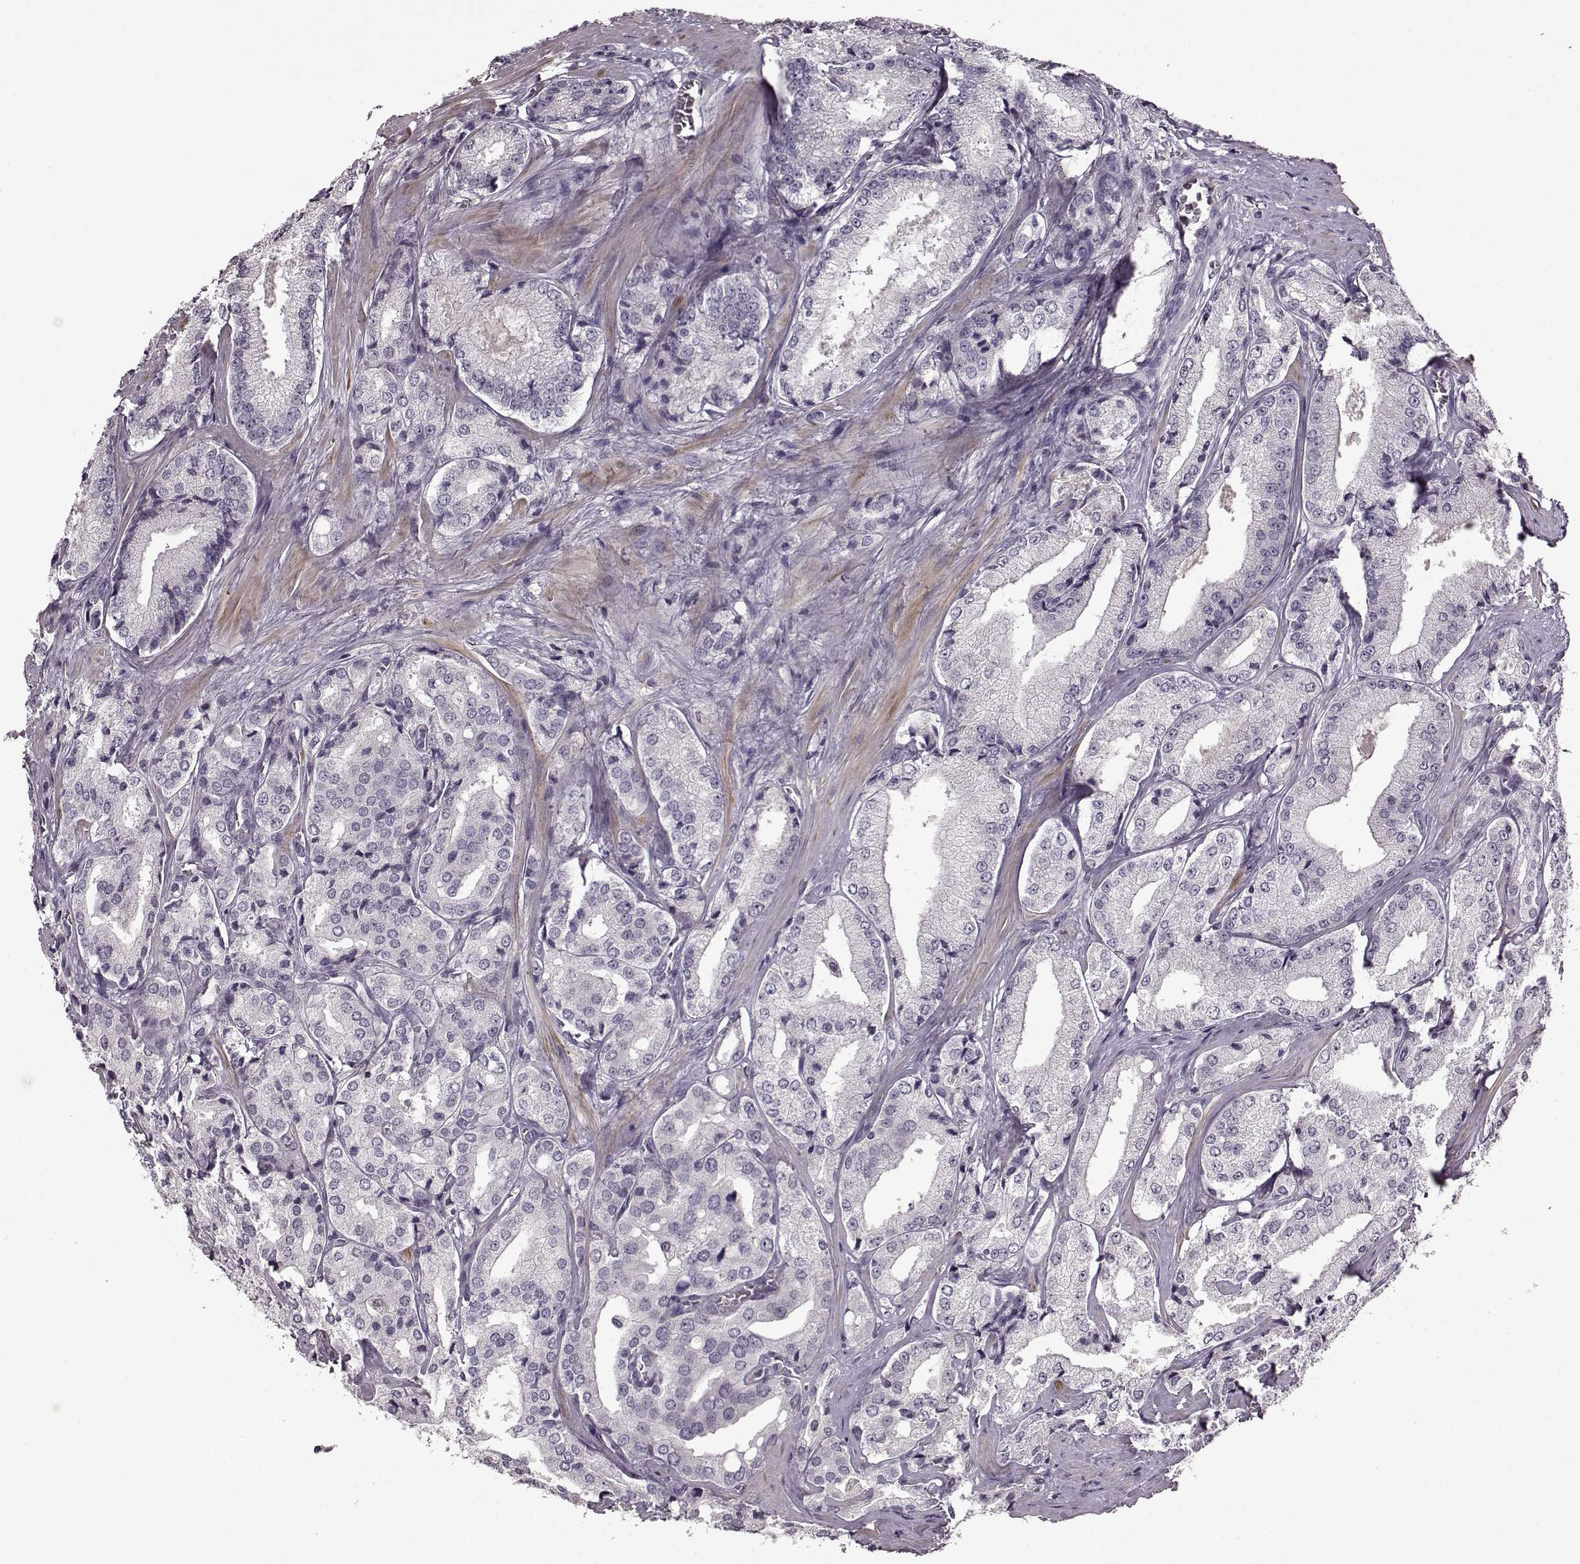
{"staining": {"intensity": "negative", "quantity": "none", "location": "none"}, "tissue": "prostate cancer", "cell_type": "Tumor cells", "image_type": "cancer", "snomed": [{"axis": "morphology", "description": "Adenocarcinoma, Low grade"}, {"axis": "topography", "description": "Prostate"}], "caption": "Low-grade adenocarcinoma (prostate) stained for a protein using IHC shows no positivity tumor cells.", "gene": "CNGA3", "patient": {"sex": "male", "age": 56}}